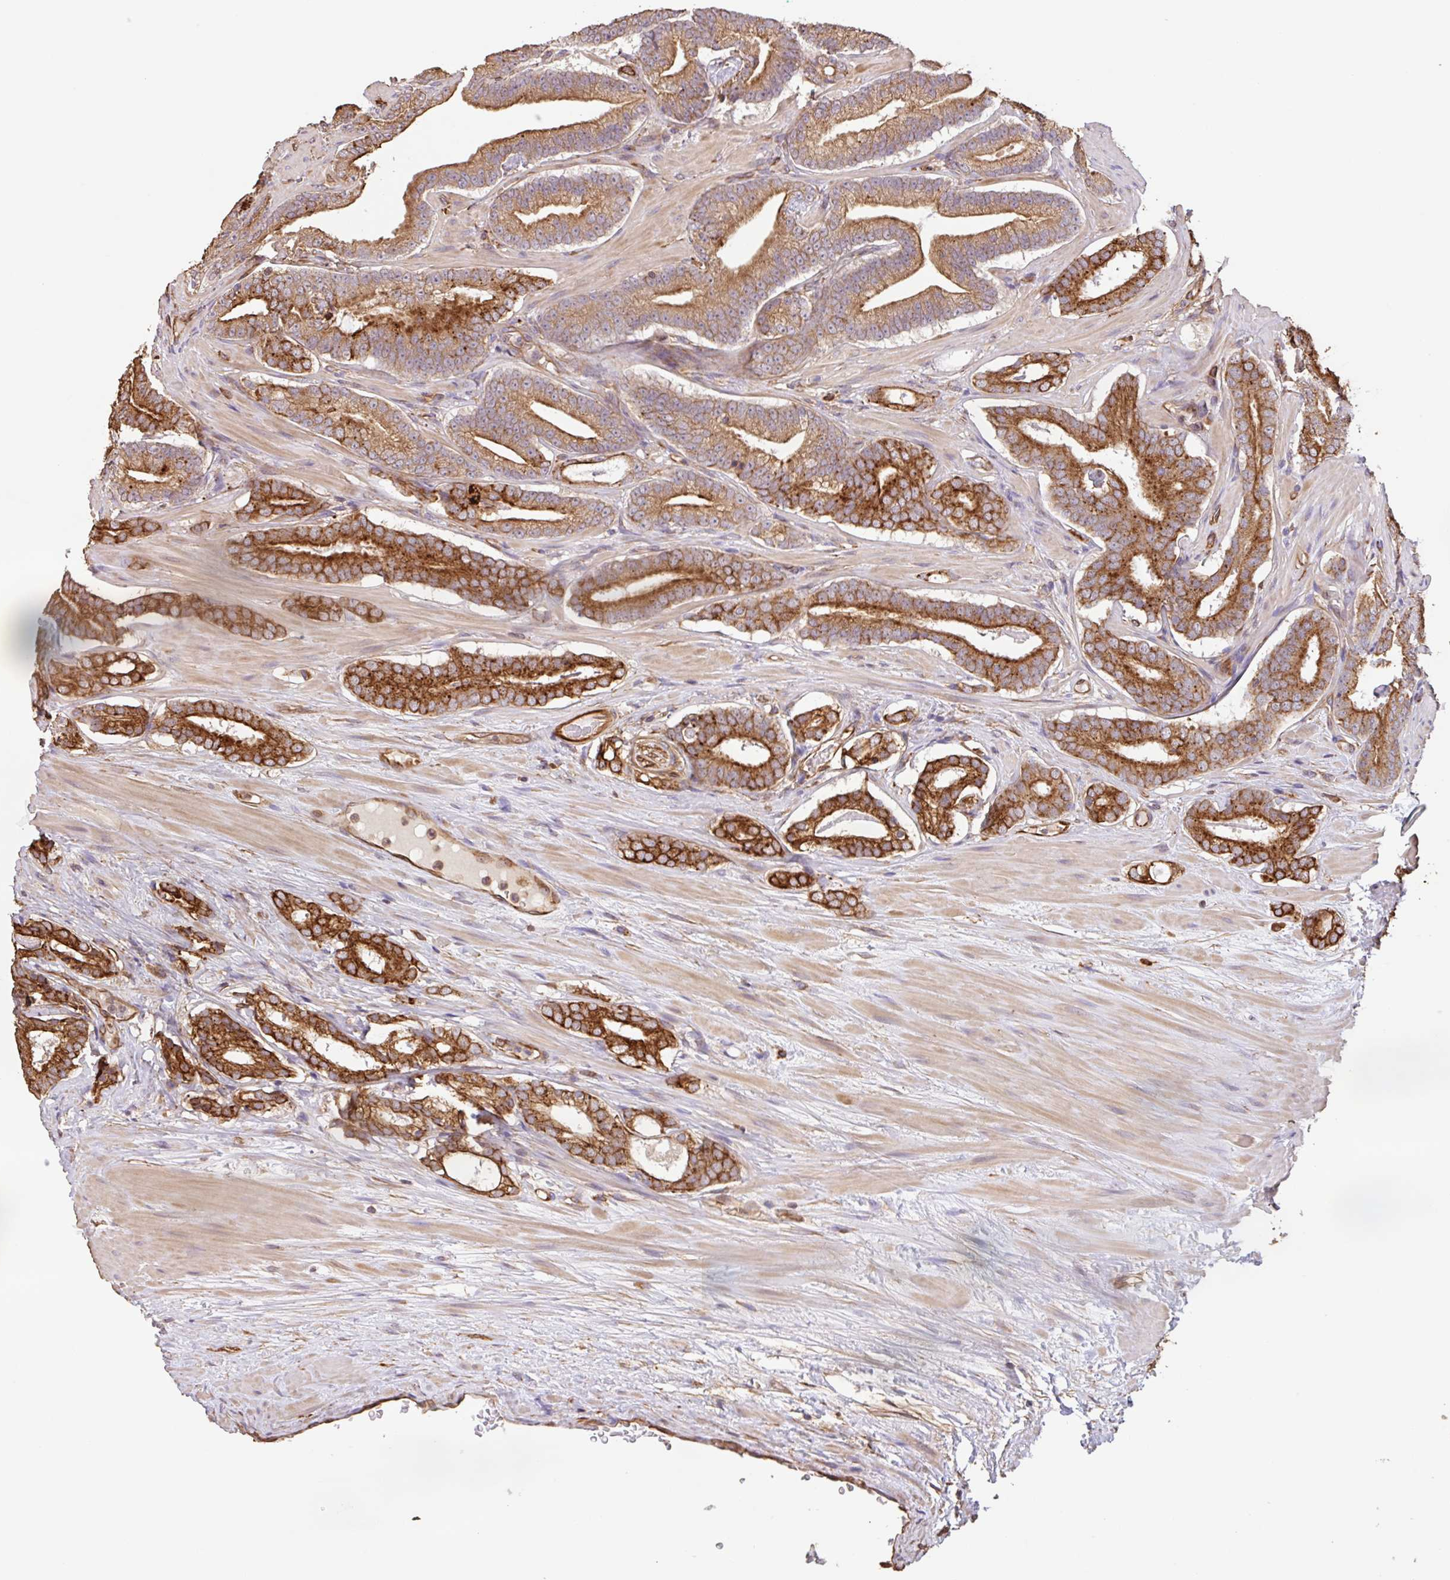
{"staining": {"intensity": "strong", "quantity": ">75%", "location": "cytoplasmic/membranous"}, "tissue": "prostate cancer", "cell_type": "Tumor cells", "image_type": "cancer", "snomed": [{"axis": "morphology", "description": "Adenocarcinoma, High grade"}, {"axis": "topography", "description": "Prostate"}], "caption": "Tumor cells exhibit high levels of strong cytoplasmic/membranous positivity in approximately >75% of cells in prostate cancer (adenocarcinoma (high-grade)).", "gene": "ZNF790", "patient": {"sex": "male", "age": 55}}